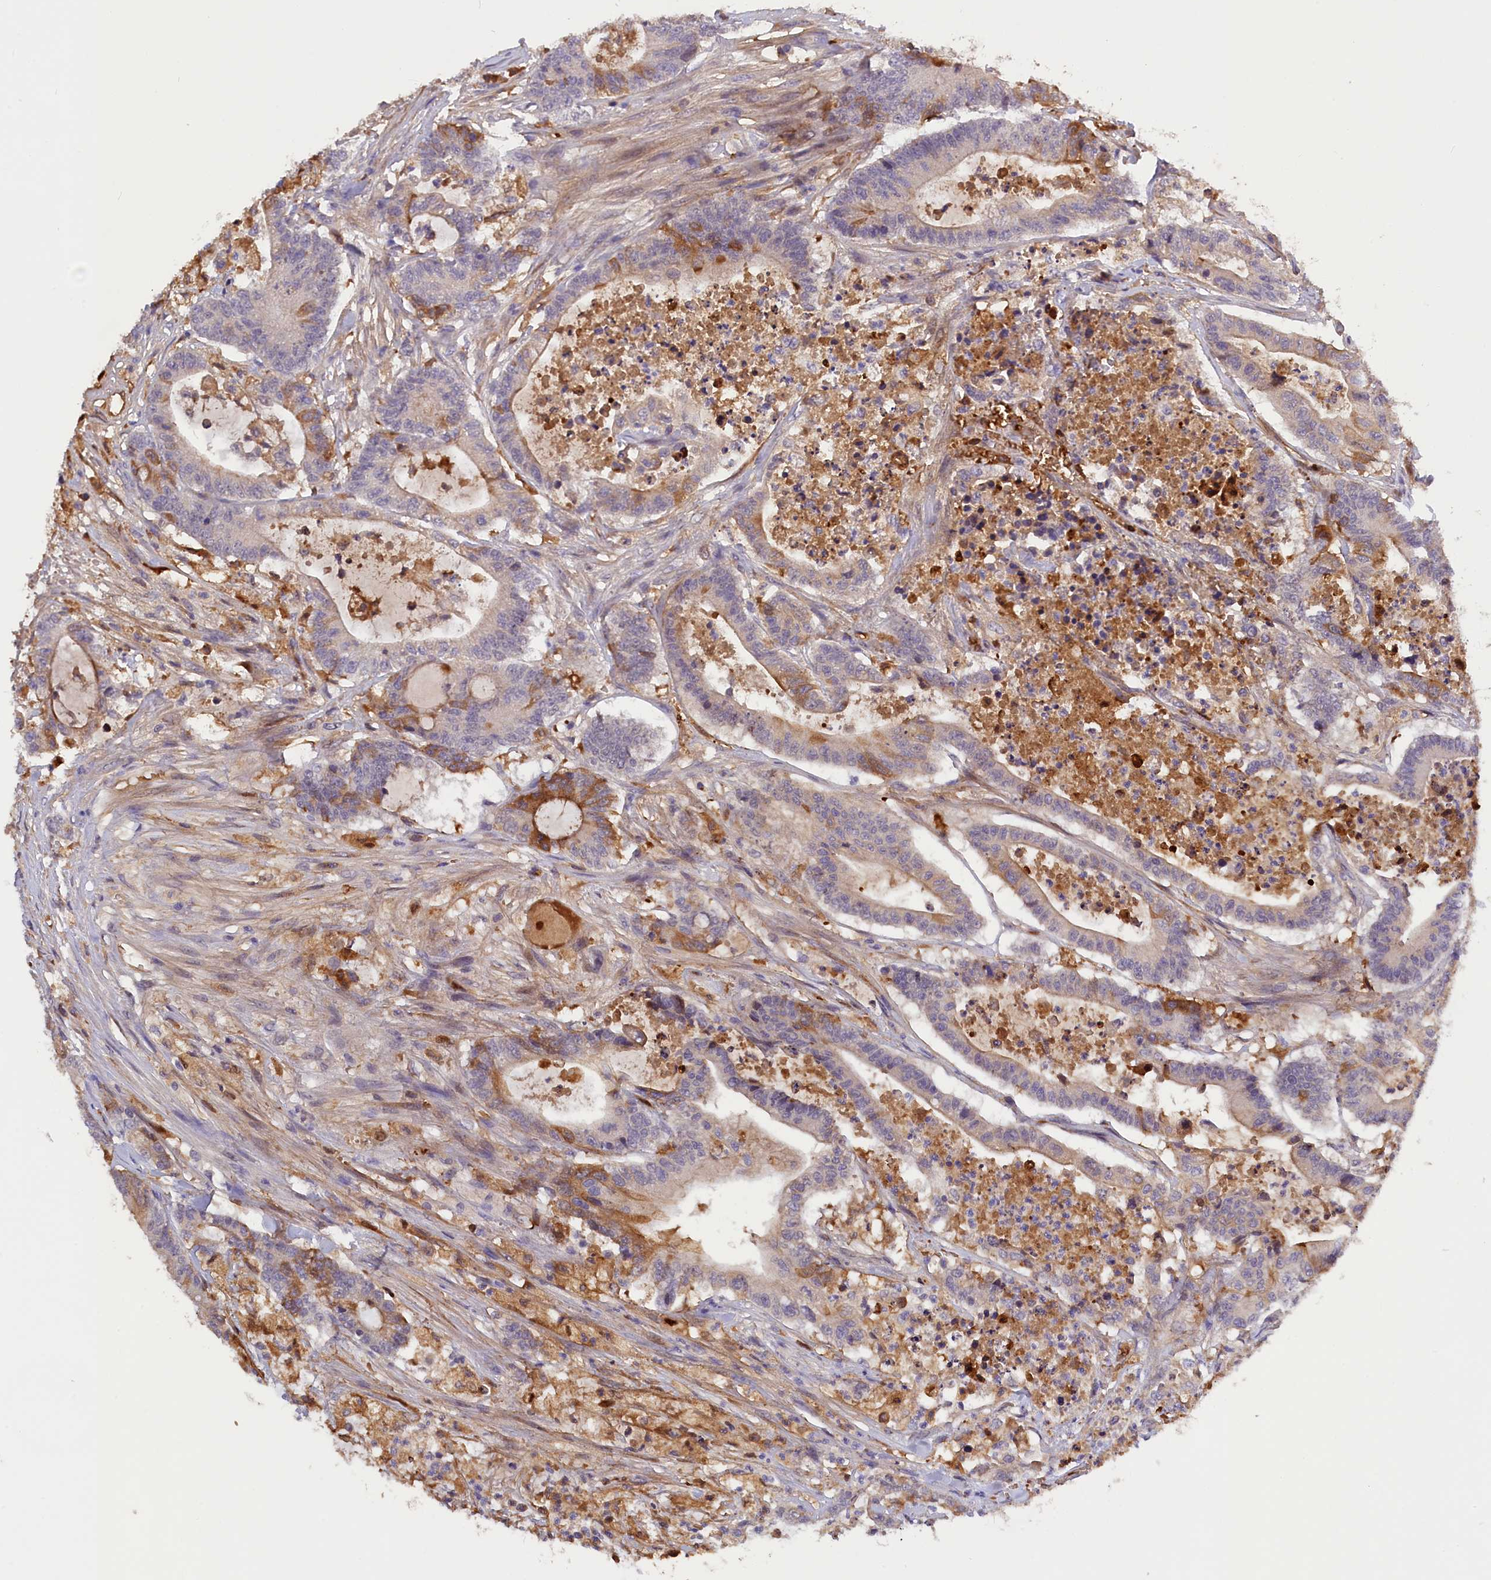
{"staining": {"intensity": "moderate", "quantity": "<25%", "location": "cytoplasmic/membranous"}, "tissue": "colorectal cancer", "cell_type": "Tumor cells", "image_type": "cancer", "snomed": [{"axis": "morphology", "description": "Adenocarcinoma, NOS"}, {"axis": "topography", "description": "Colon"}], "caption": "IHC histopathology image of neoplastic tissue: colorectal cancer (adenocarcinoma) stained using immunohistochemistry (IHC) displays low levels of moderate protein expression localized specifically in the cytoplasmic/membranous of tumor cells, appearing as a cytoplasmic/membranous brown color.", "gene": "PHAF1", "patient": {"sex": "female", "age": 84}}